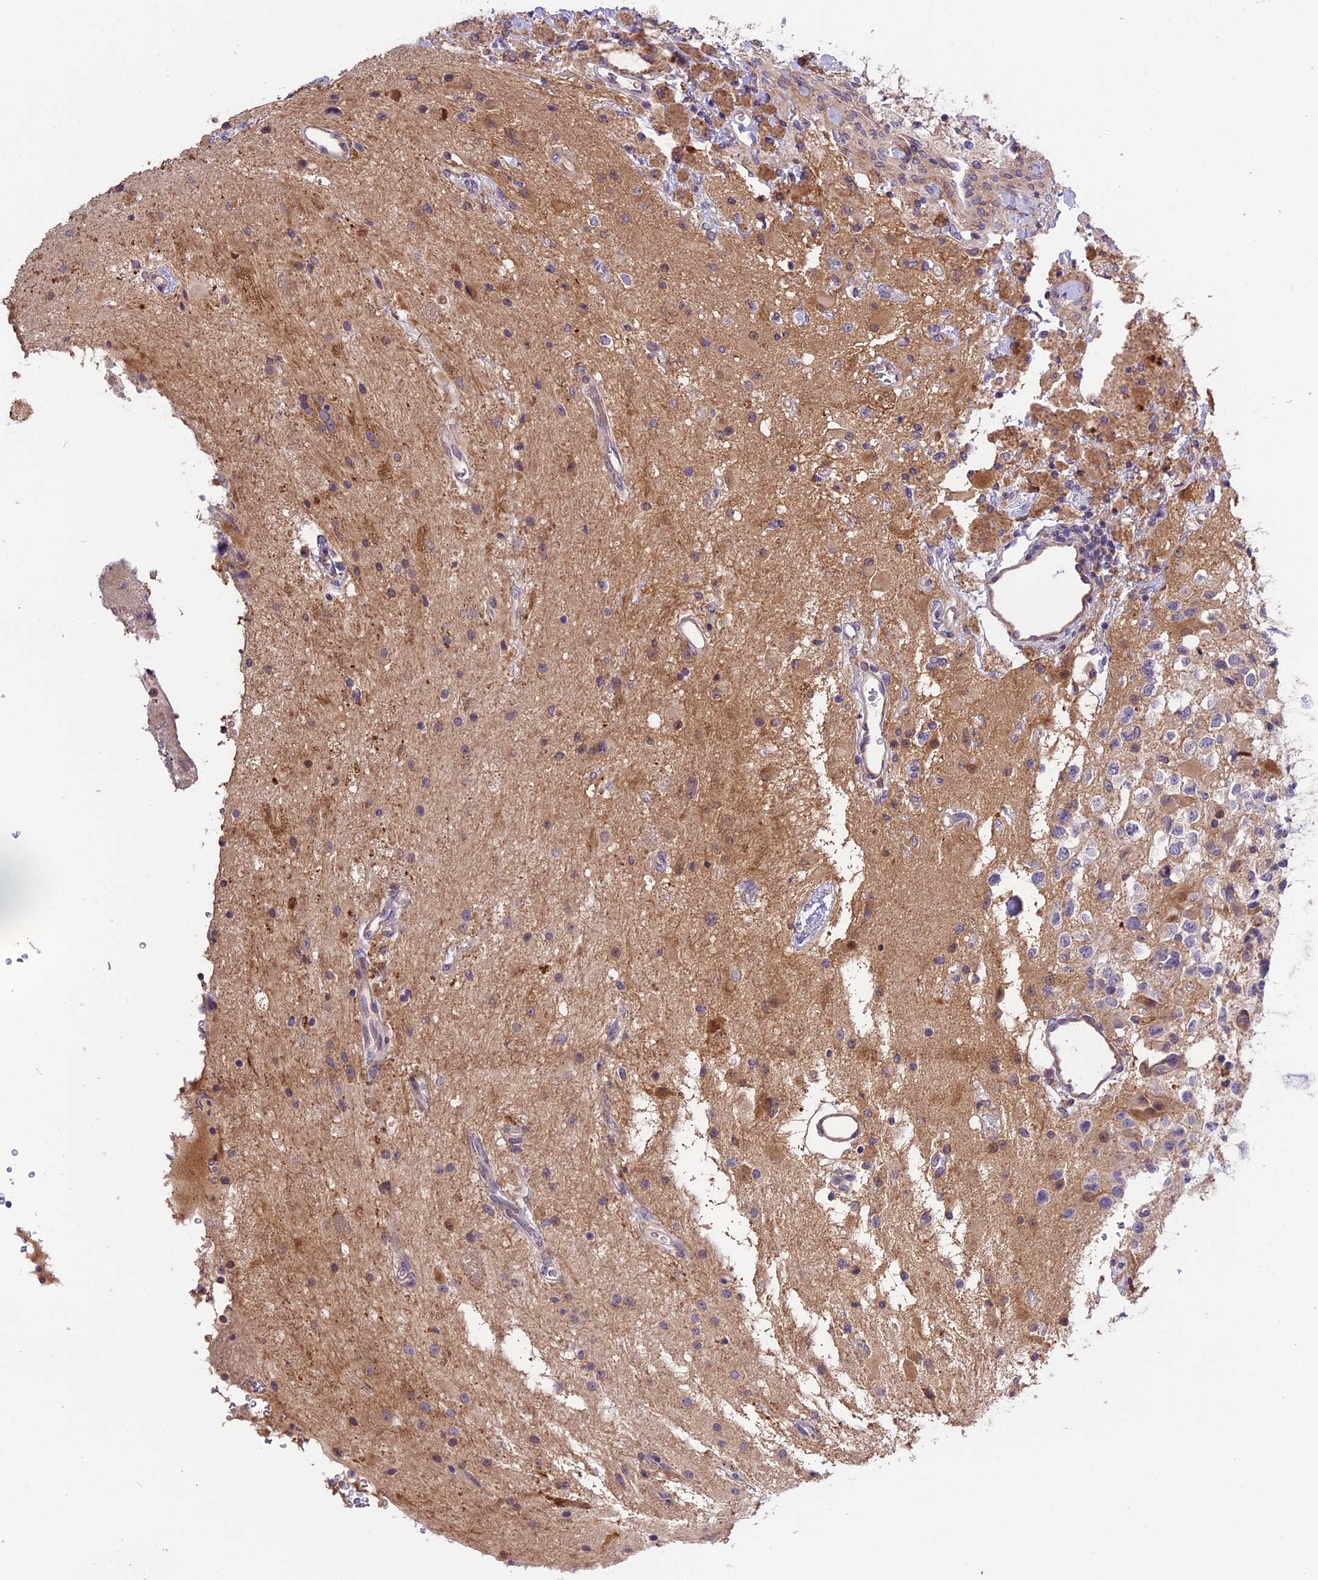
{"staining": {"intensity": "weak", "quantity": "<25%", "location": "cytoplasmic/membranous"}, "tissue": "glioma", "cell_type": "Tumor cells", "image_type": "cancer", "snomed": [{"axis": "morphology", "description": "Glioma, malignant, High grade"}, {"axis": "topography", "description": "Brain"}], "caption": "The micrograph shows no significant expression in tumor cells of malignant high-grade glioma.", "gene": "ABCC10", "patient": {"sex": "male", "age": 34}}